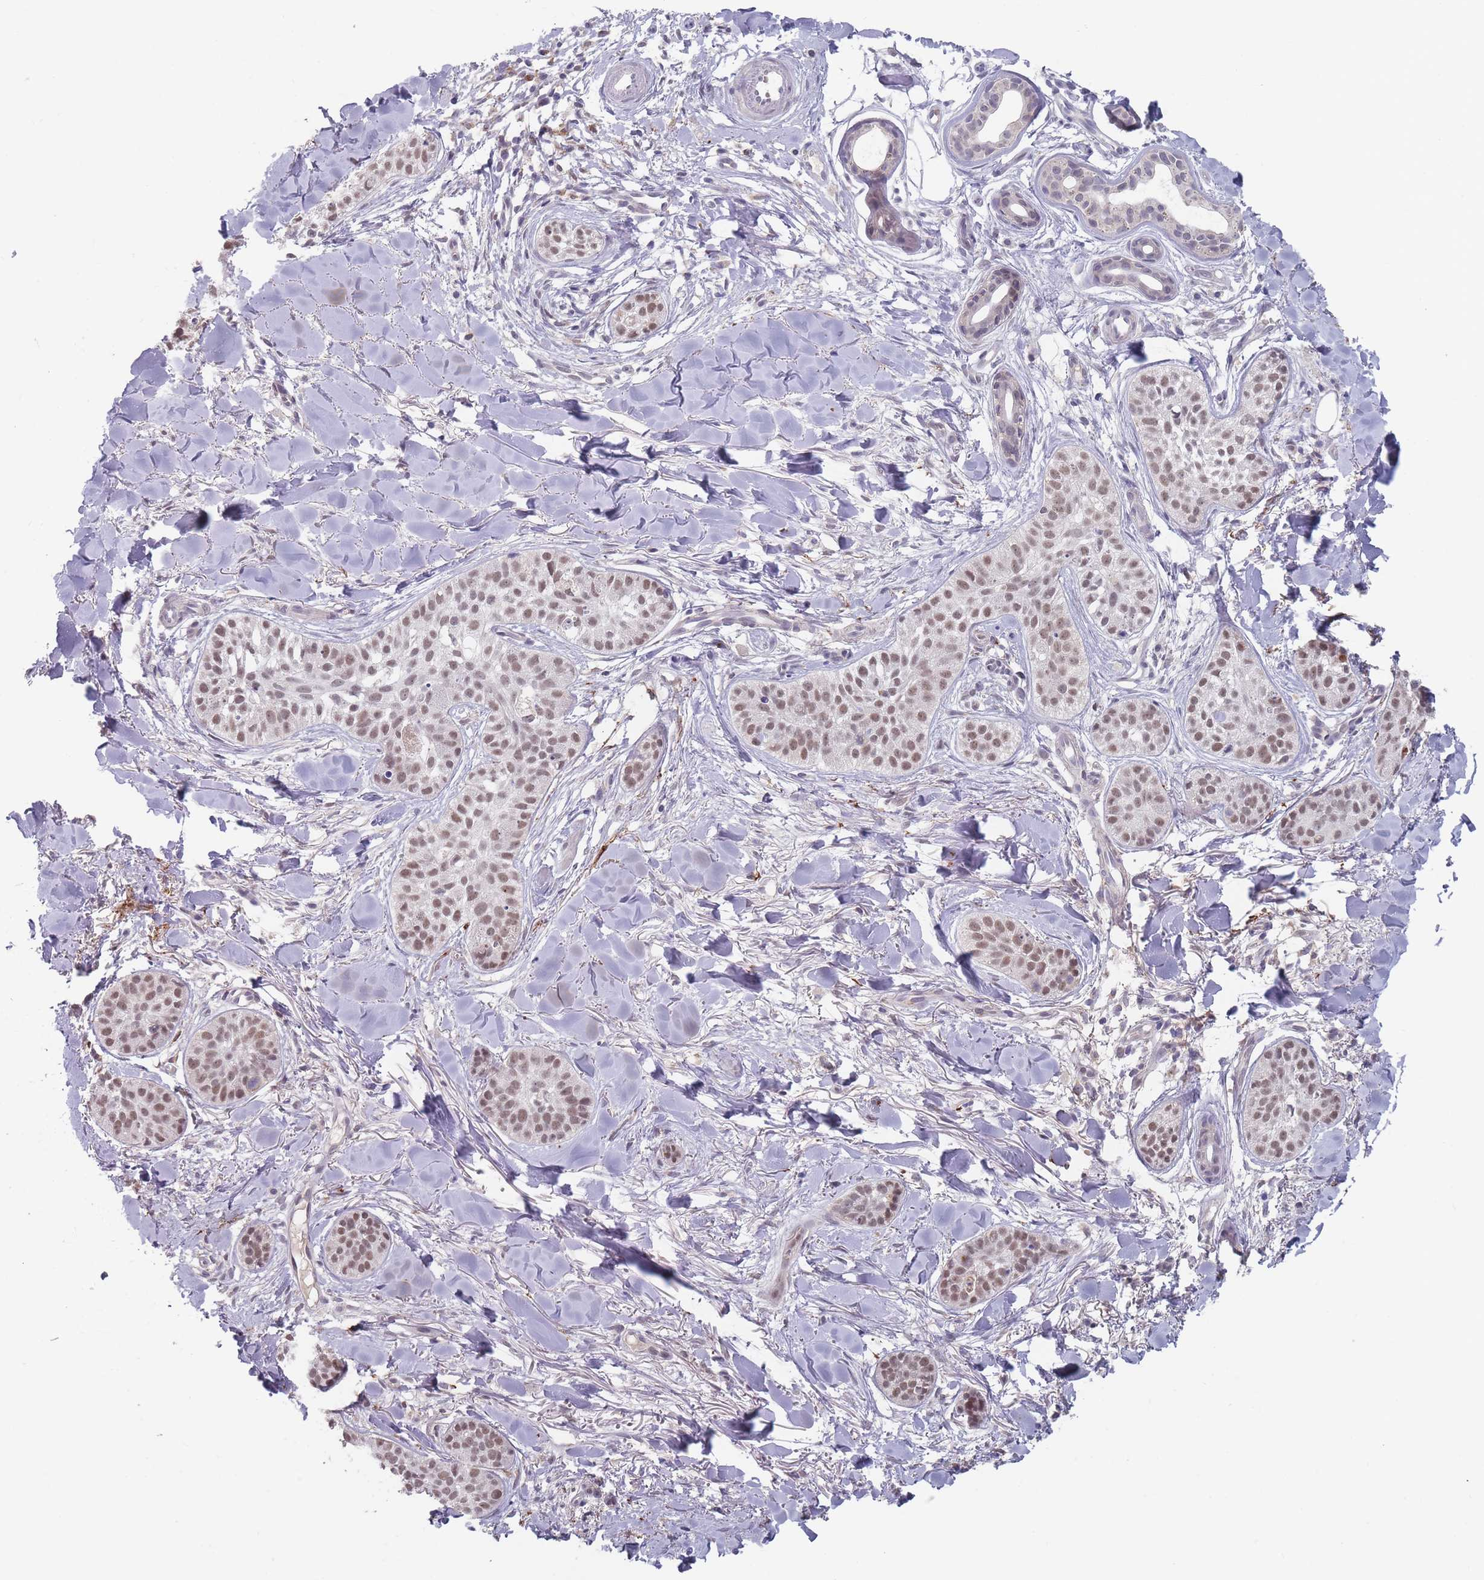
{"staining": {"intensity": "moderate", "quantity": ">75%", "location": "nuclear"}, "tissue": "skin cancer", "cell_type": "Tumor cells", "image_type": "cancer", "snomed": [{"axis": "morphology", "description": "Basal cell carcinoma"}, {"axis": "topography", "description": "Skin"}], "caption": "Immunohistochemistry (IHC) of skin basal cell carcinoma demonstrates medium levels of moderate nuclear expression in about >75% of tumor cells.", "gene": "PEX7", "patient": {"sex": "male", "age": 52}}